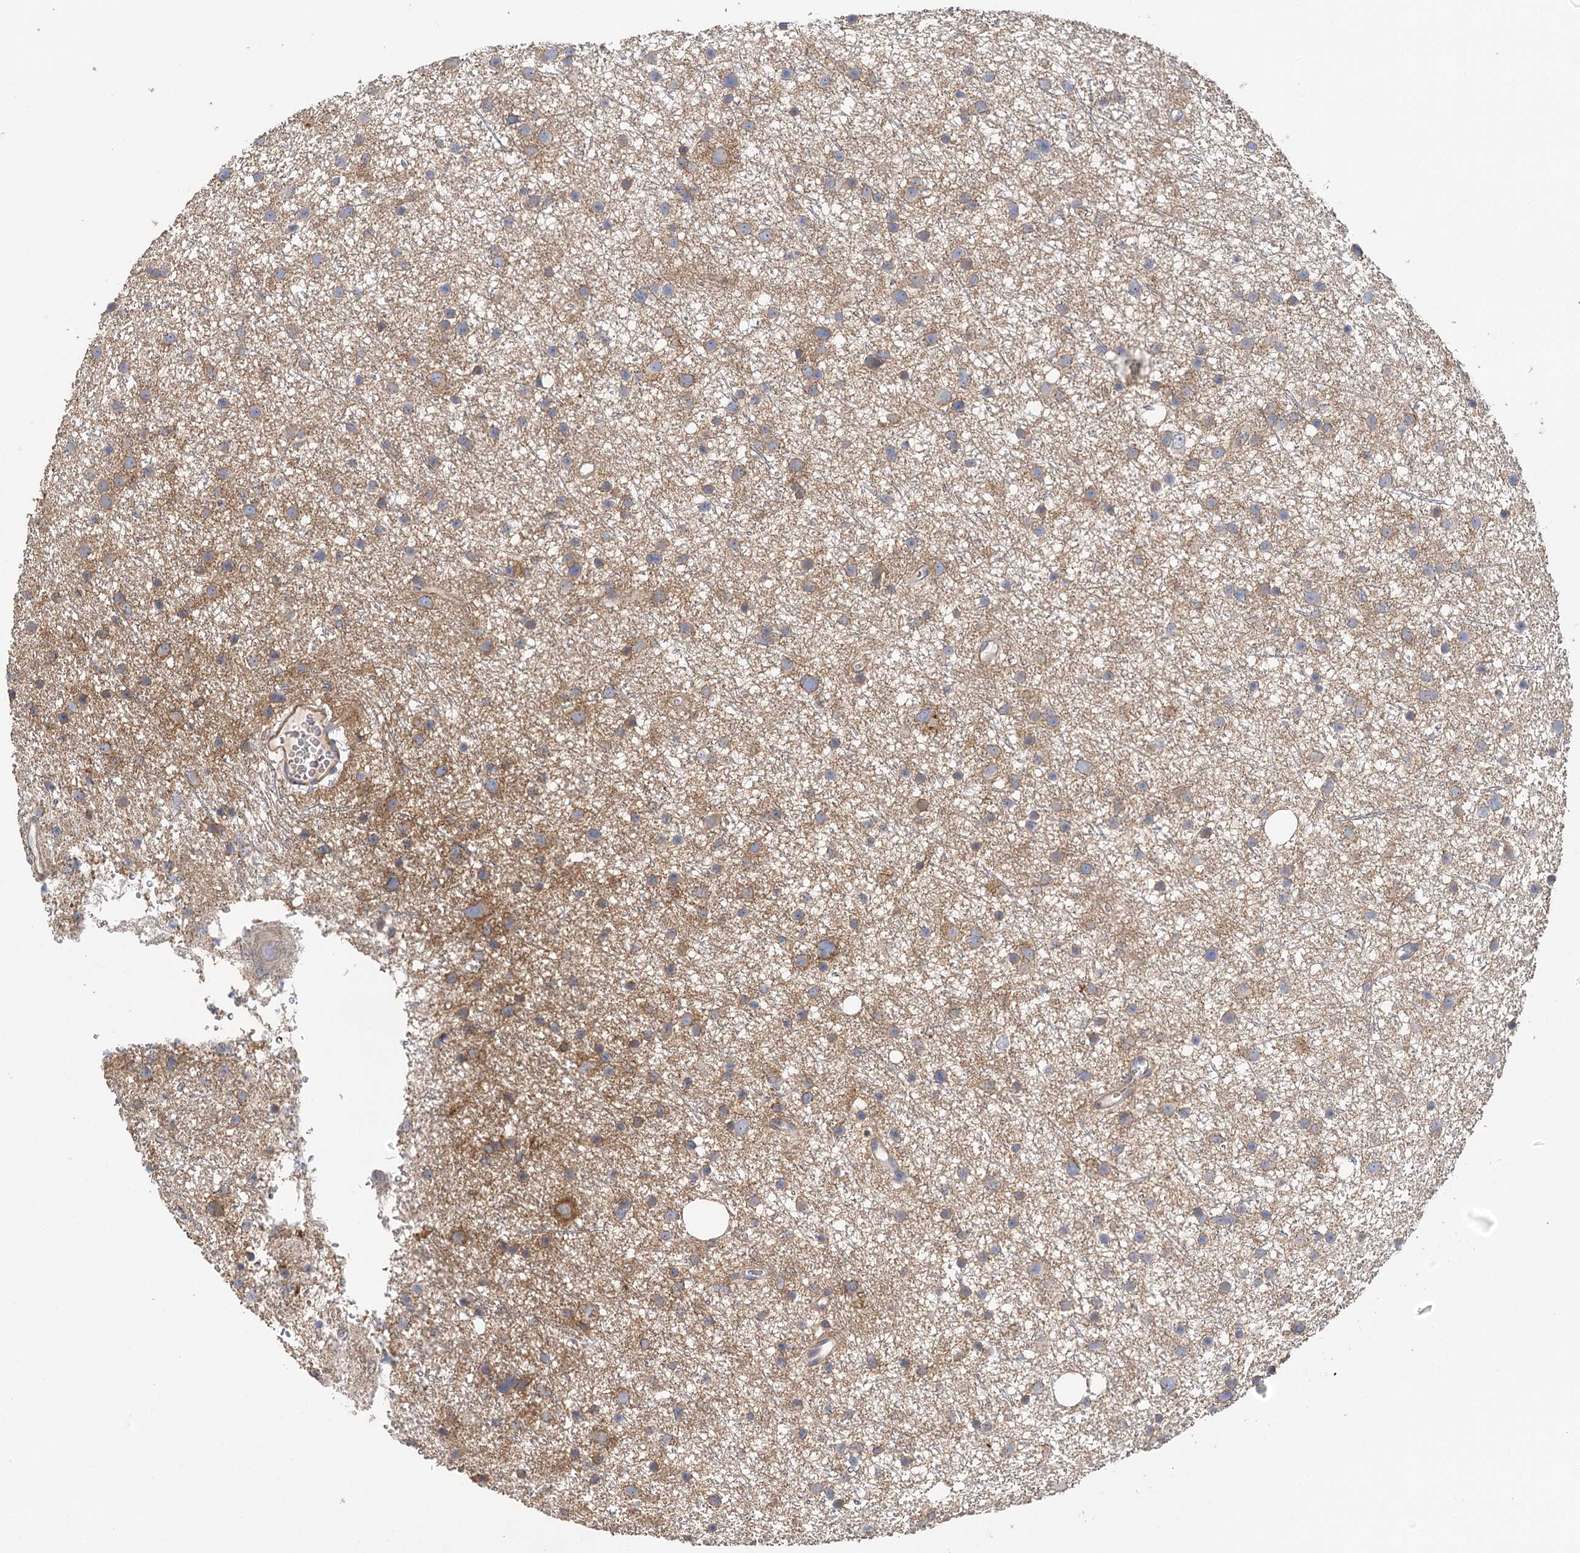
{"staining": {"intensity": "moderate", "quantity": "25%-75%", "location": "cytoplasmic/membranous"}, "tissue": "glioma", "cell_type": "Tumor cells", "image_type": "cancer", "snomed": [{"axis": "morphology", "description": "Glioma, malignant, Low grade"}, {"axis": "topography", "description": "Cerebral cortex"}], "caption": "A micrograph of human malignant low-grade glioma stained for a protein demonstrates moderate cytoplasmic/membranous brown staining in tumor cells.", "gene": "EPB41L5", "patient": {"sex": "female", "age": 39}}